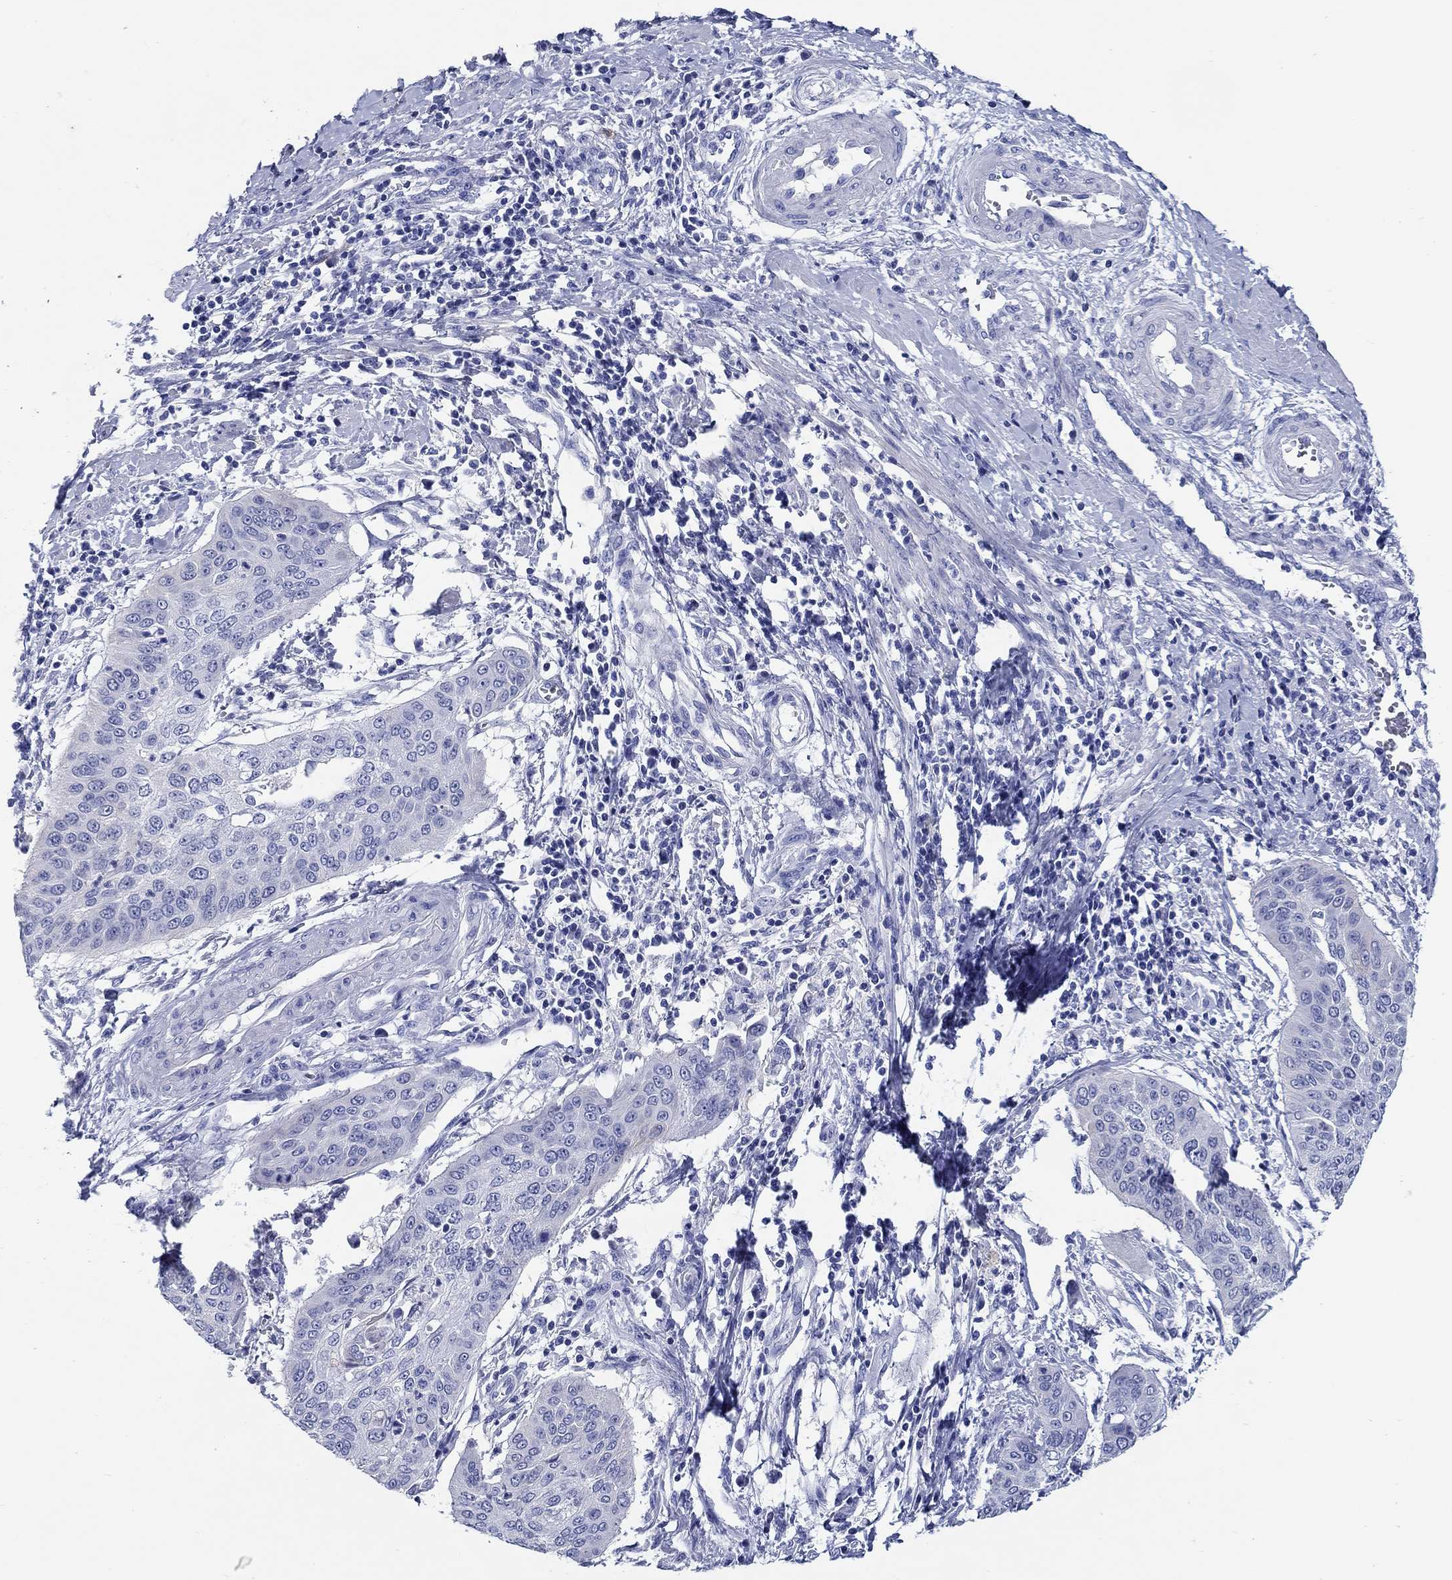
{"staining": {"intensity": "negative", "quantity": "none", "location": "none"}, "tissue": "cervical cancer", "cell_type": "Tumor cells", "image_type": "cancer", "snomed": [{"axis": "morphology", "description": "Squamous cell carcinoma, NOS"}, {"axis": "topography", "description": "Cervix"}], "caption": "Tumor cells show no significant protein positivity in squamous cell carcinoma (cervical).", "gene": "FBXO2", "patient": {"sex": "female", "age": 39}}